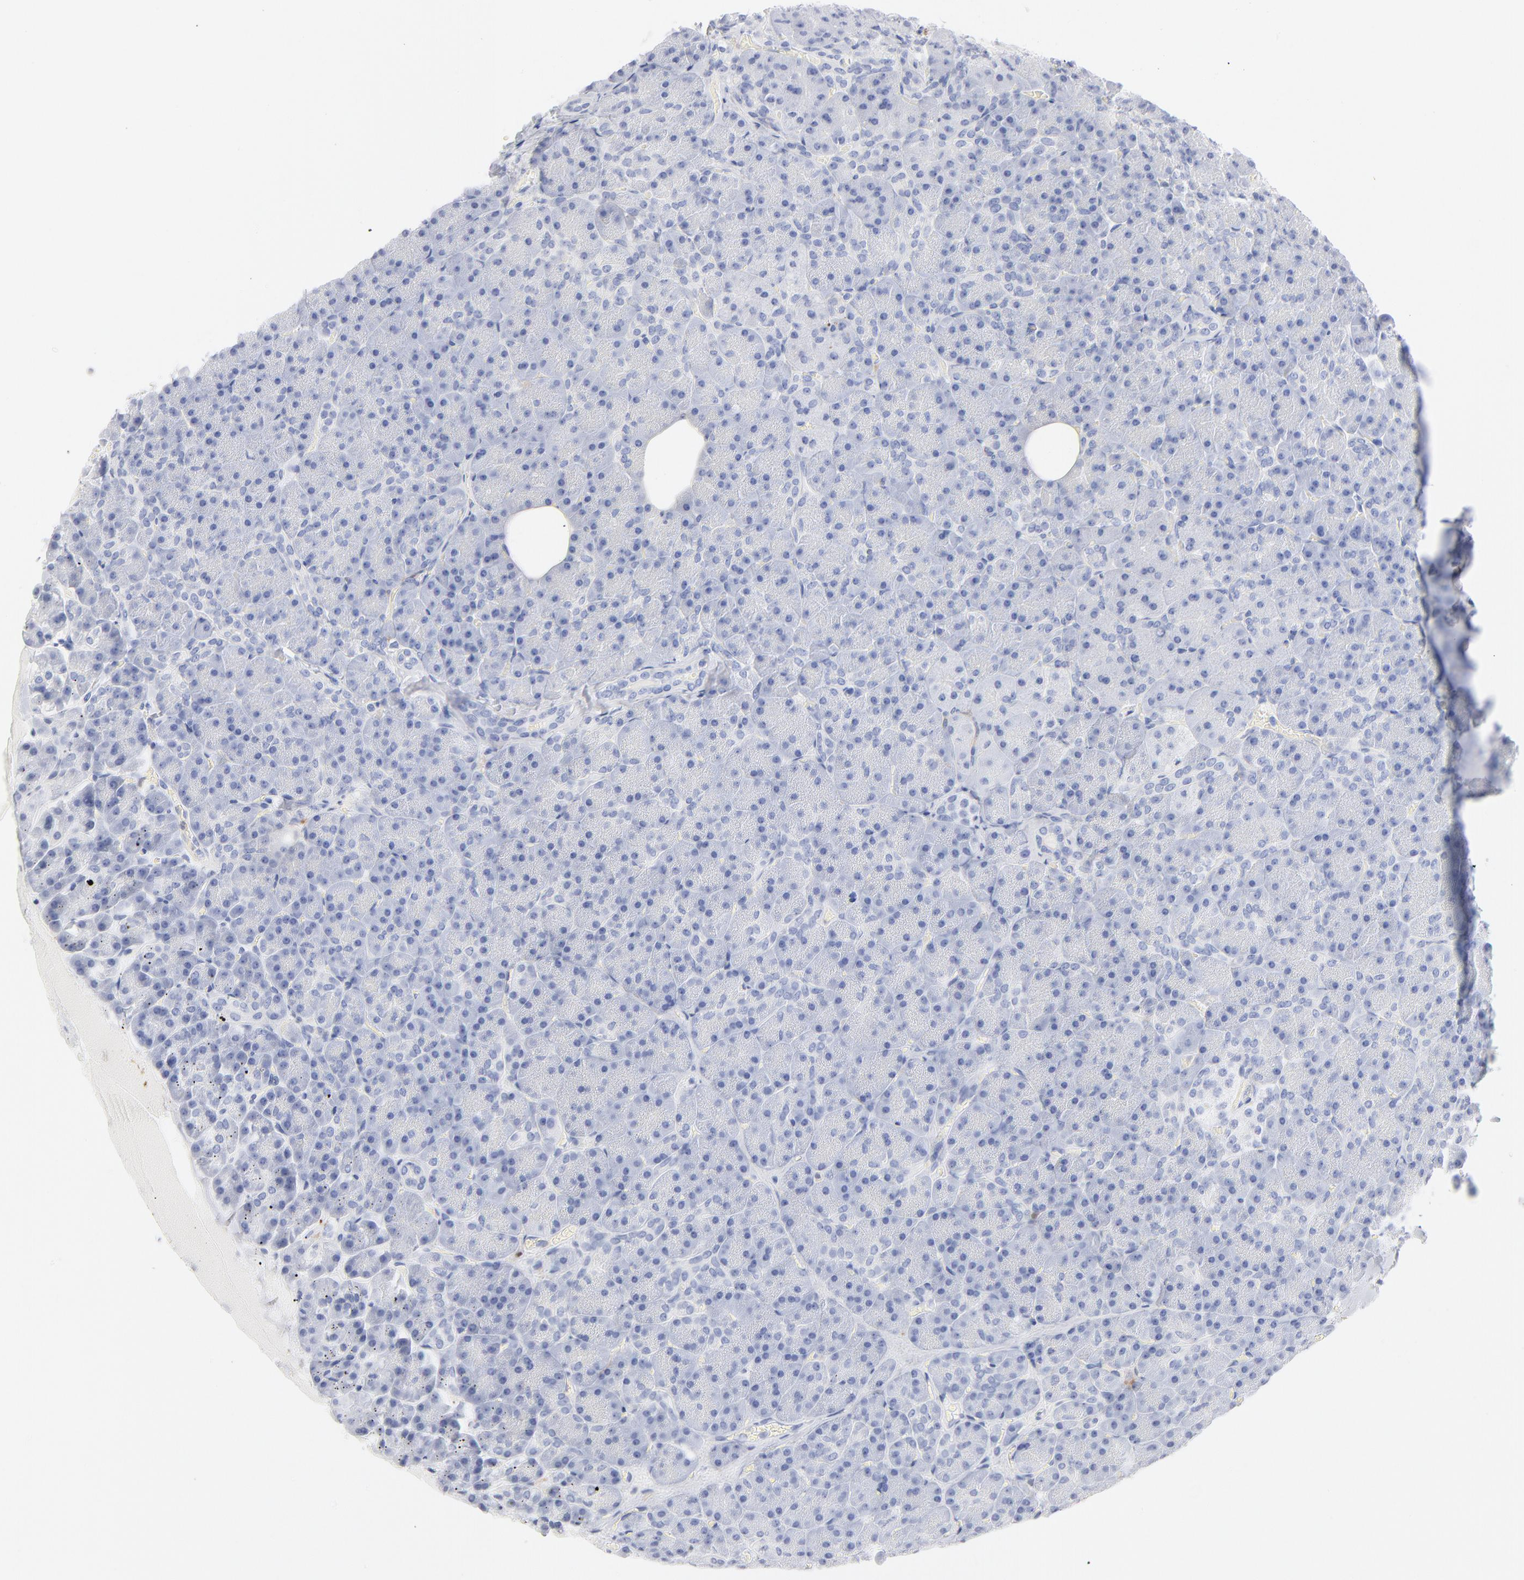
{"staining": {"intensity": "negative", "quantity": "none", "location": "none"}, "tissue": "pancreas", "cell_type": "Exocrine glandular cells", "image_type": "normal", "snomed": [{"axis": "morphology", "description": "Normal tissue, NOS"}, {"axis": "topography", "description": "Pancreas"}], "caption": "The micrograph displays no significant expression in exocrine glandular cells of pancreas.", "gene": "IFIT2", "patient": {"sex": "female", "age": 35}}